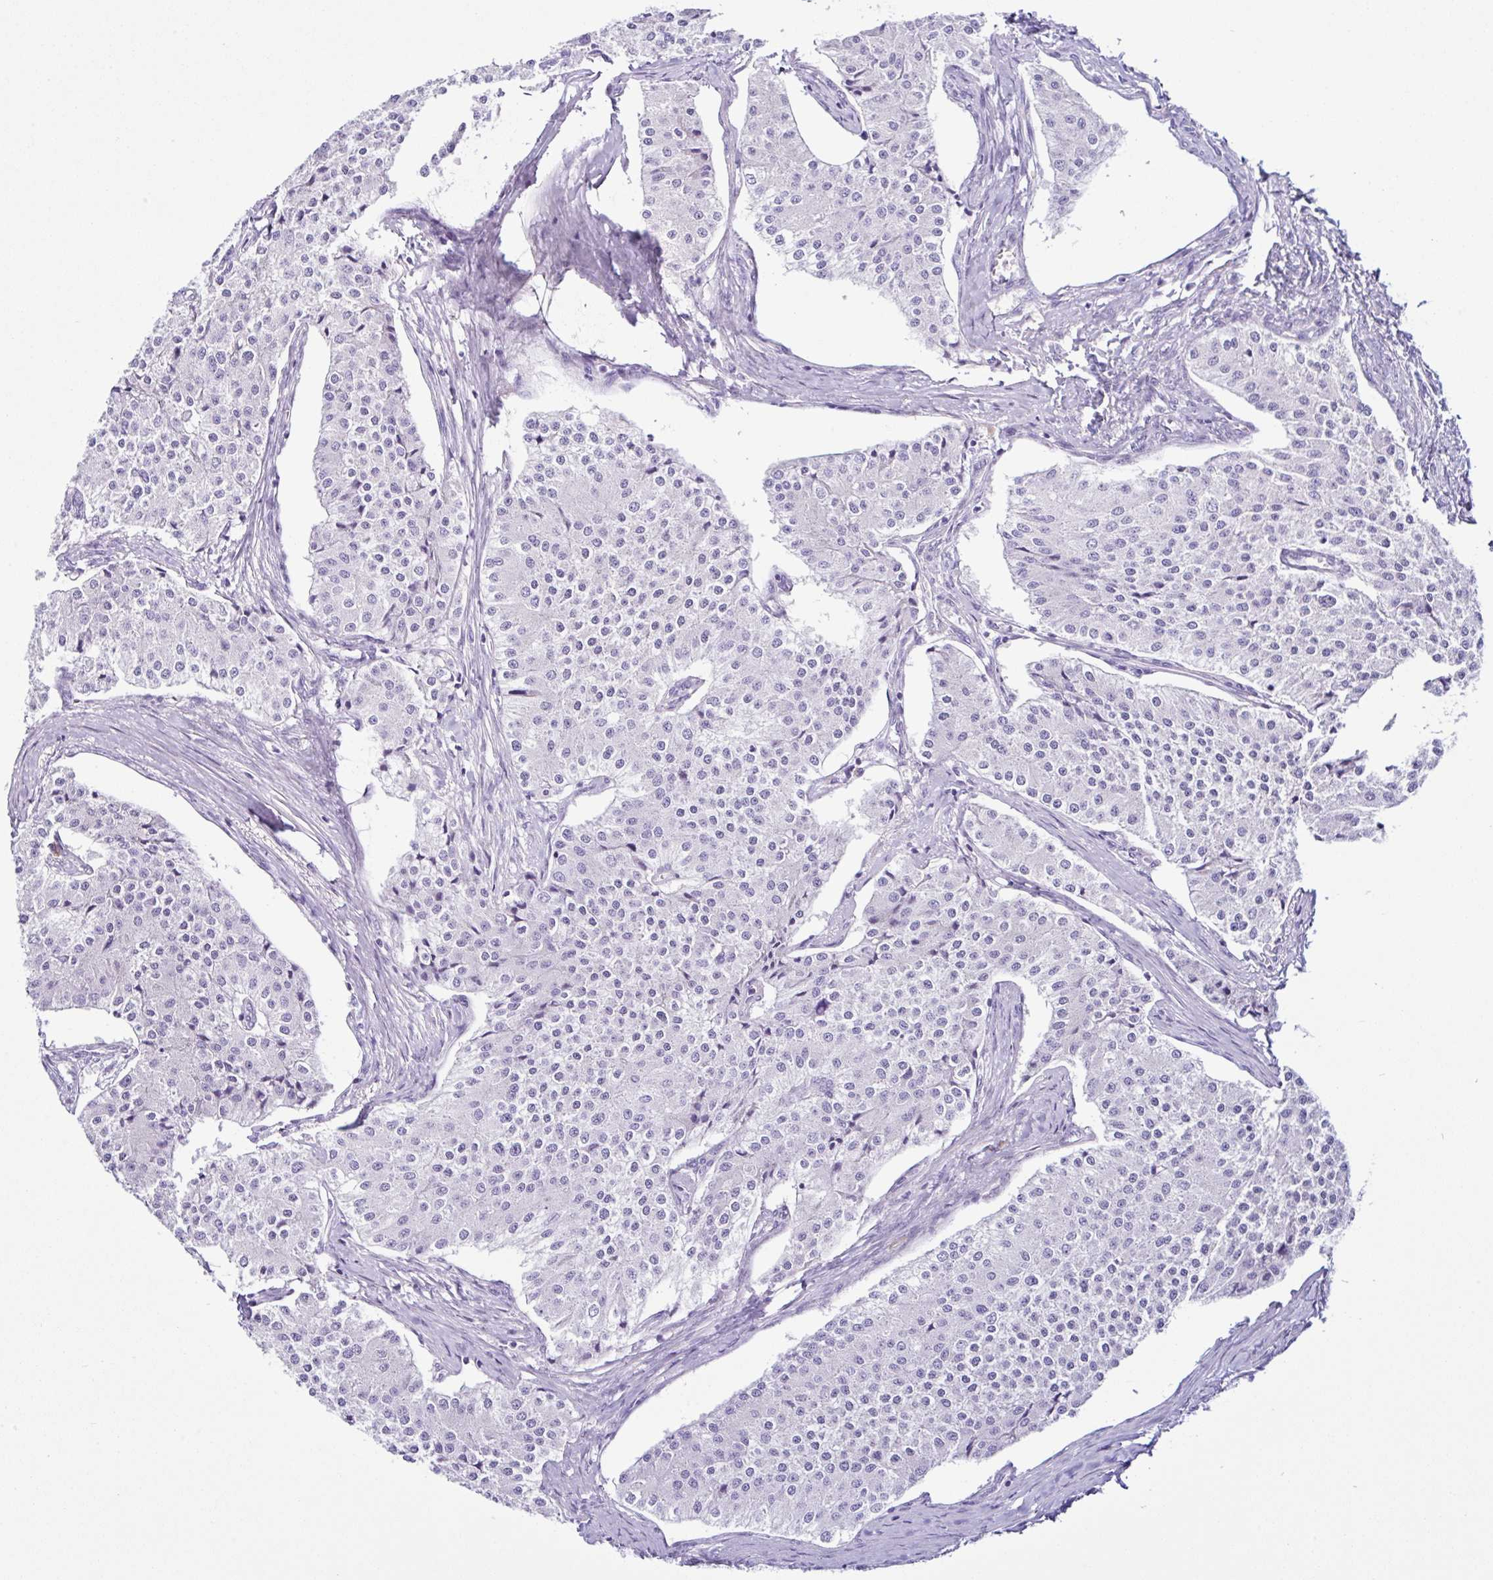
{"staining": {"intensity": "negative", "quantity": "none", "location": "none"}, "tissue": "carcinoid", "cell_type": "Tumor cells", "image_type": "cancer", "snomed": [{"axis": "morphology", "description": "Carcinoid, malignant, NOS"}, {"axis": "topography", "description": "Colon"}], "caption": "An immunohistochemistry (IHC) image of malignant carcinoid is shown. There is no staining in tumor cells of malignant carcinoid. Nuclei are stained in blue.", "gene": "PIGF", "patient": {"sex": "female", "age": 52}}